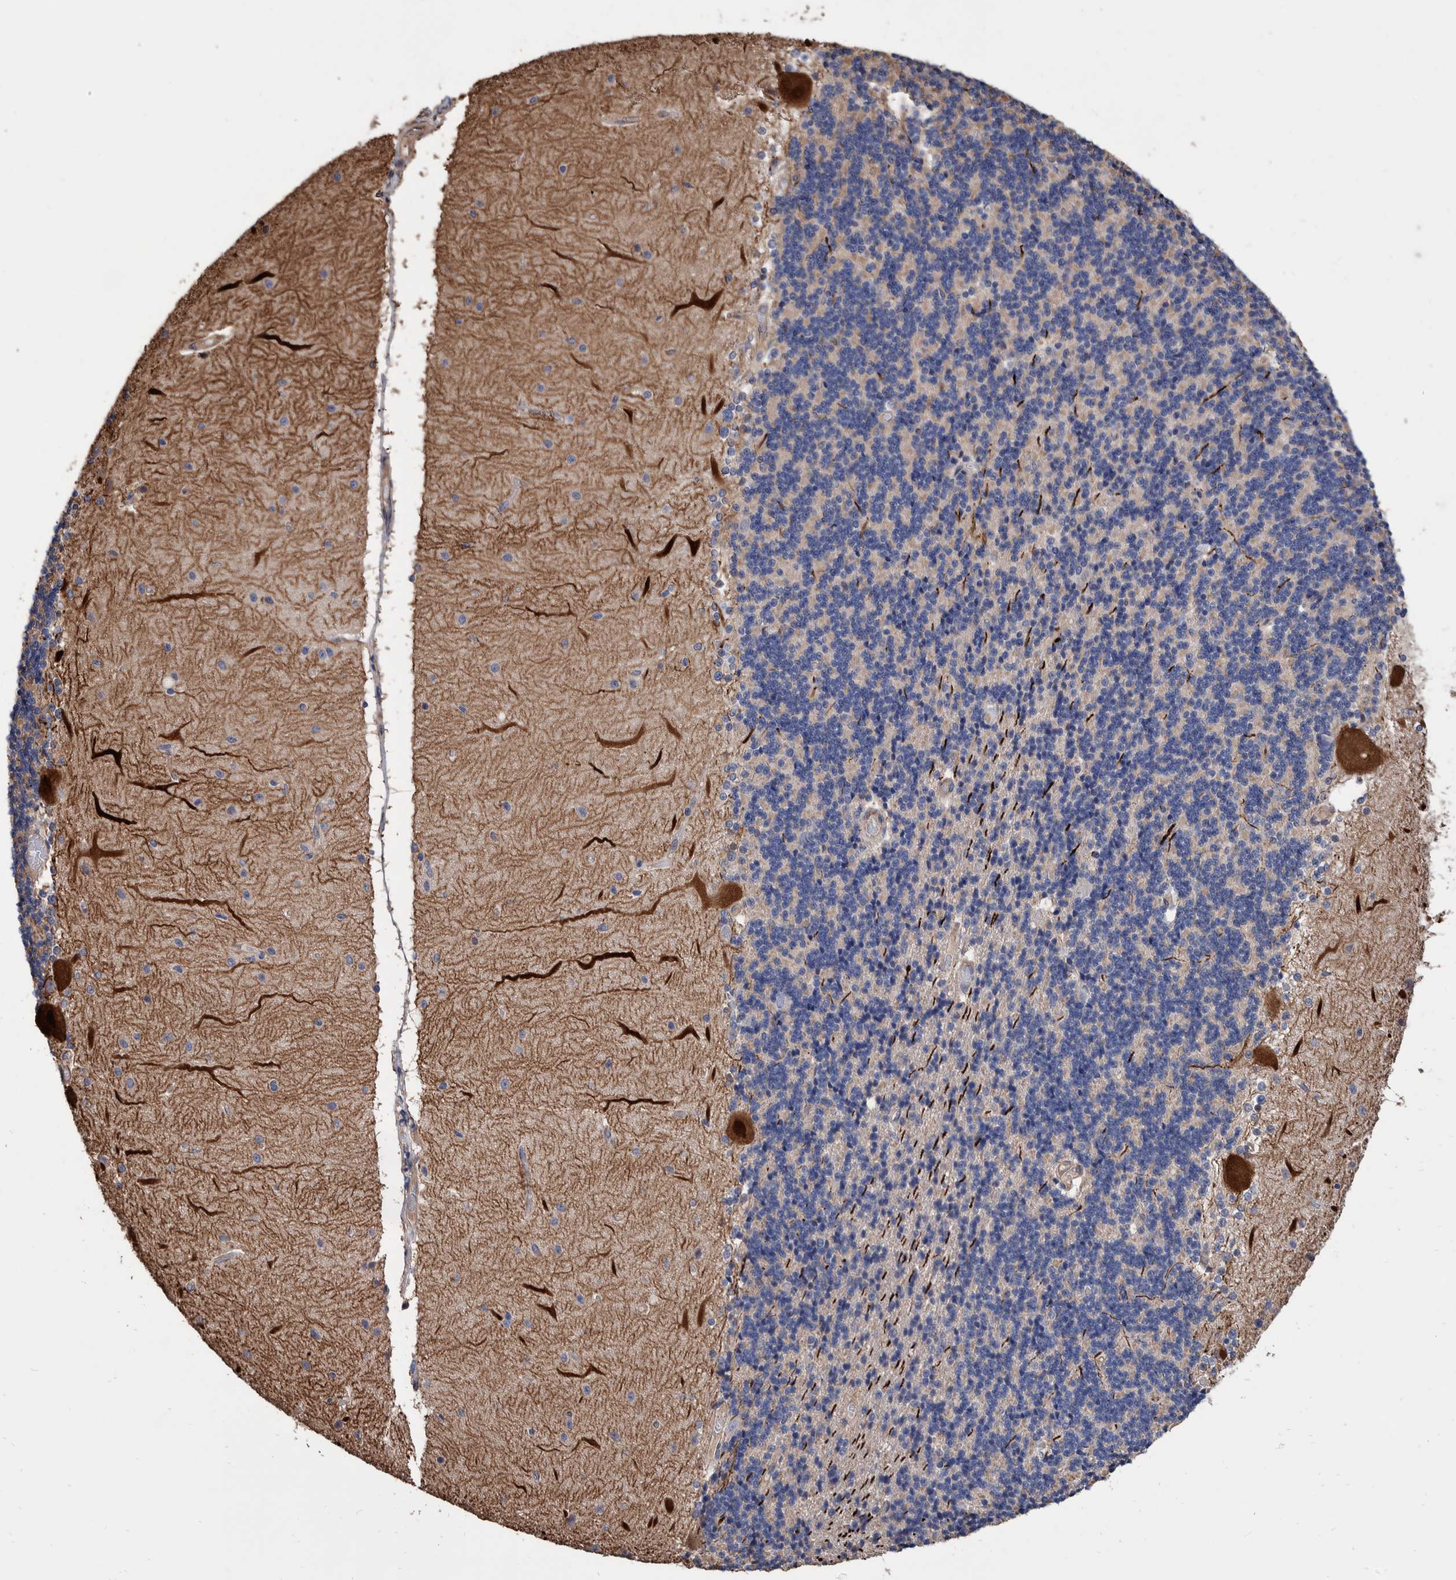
{"staining": {"intensity": "negative", "quantity": "none", "location": "none"}, "tissue": "cerebellum", "cell_type": "Cells in granular layer", "image_type": "normal", "snomed": [{"axis": "morphology", "description": "Normal tissue, NOS"}, {"axis": "topography", "description": "Cerebellum"}], "caption": "The image exhibits no significant staining in cells in granular layer of cerebellum.", "gene": "SLC45A4", "patient": {"sex": "female", "age": 54}}